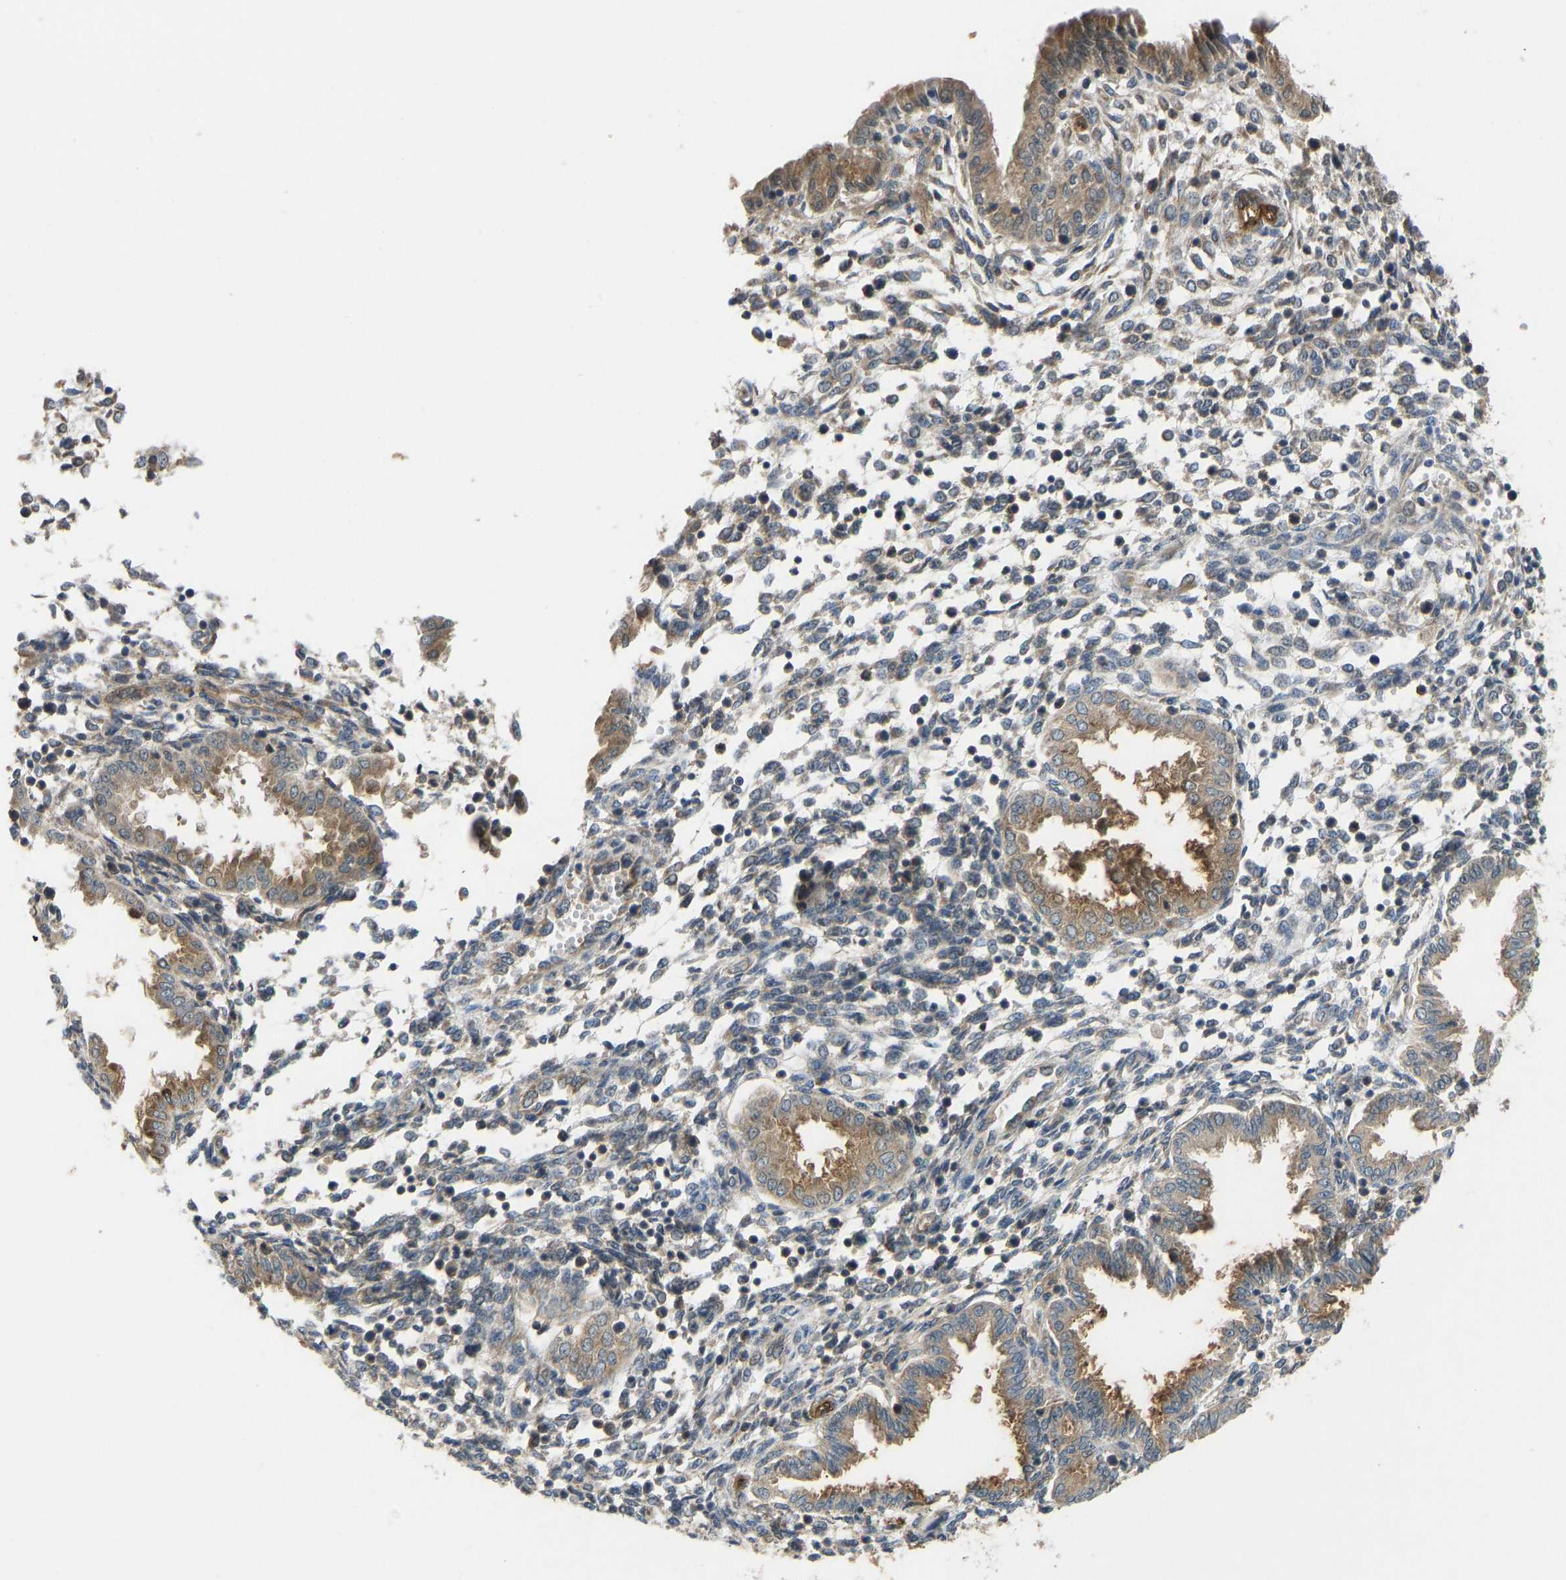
{"staining": {"intensity": "weak", "quantity": "<25%", "location": "cytoplasmic/membranous"}, "tissue": "endometrium", "cell_type": "Cells in endometrial stroma", "image_type": "normal", "snomed": [{"axis": "morphology", "description": "Normal tissue, NOS"}, {"axis": "topography", "description": "Endometrium"}], "caption": "IHC histopathology image of benign endometrium: endometrium stained with DAB (3,3'-diaminobenzidine) reveals no significant protein positivity in cells in endometrial stroma.", "gene": "CCT8", "patient": {"sex": "female", "age": 33}}